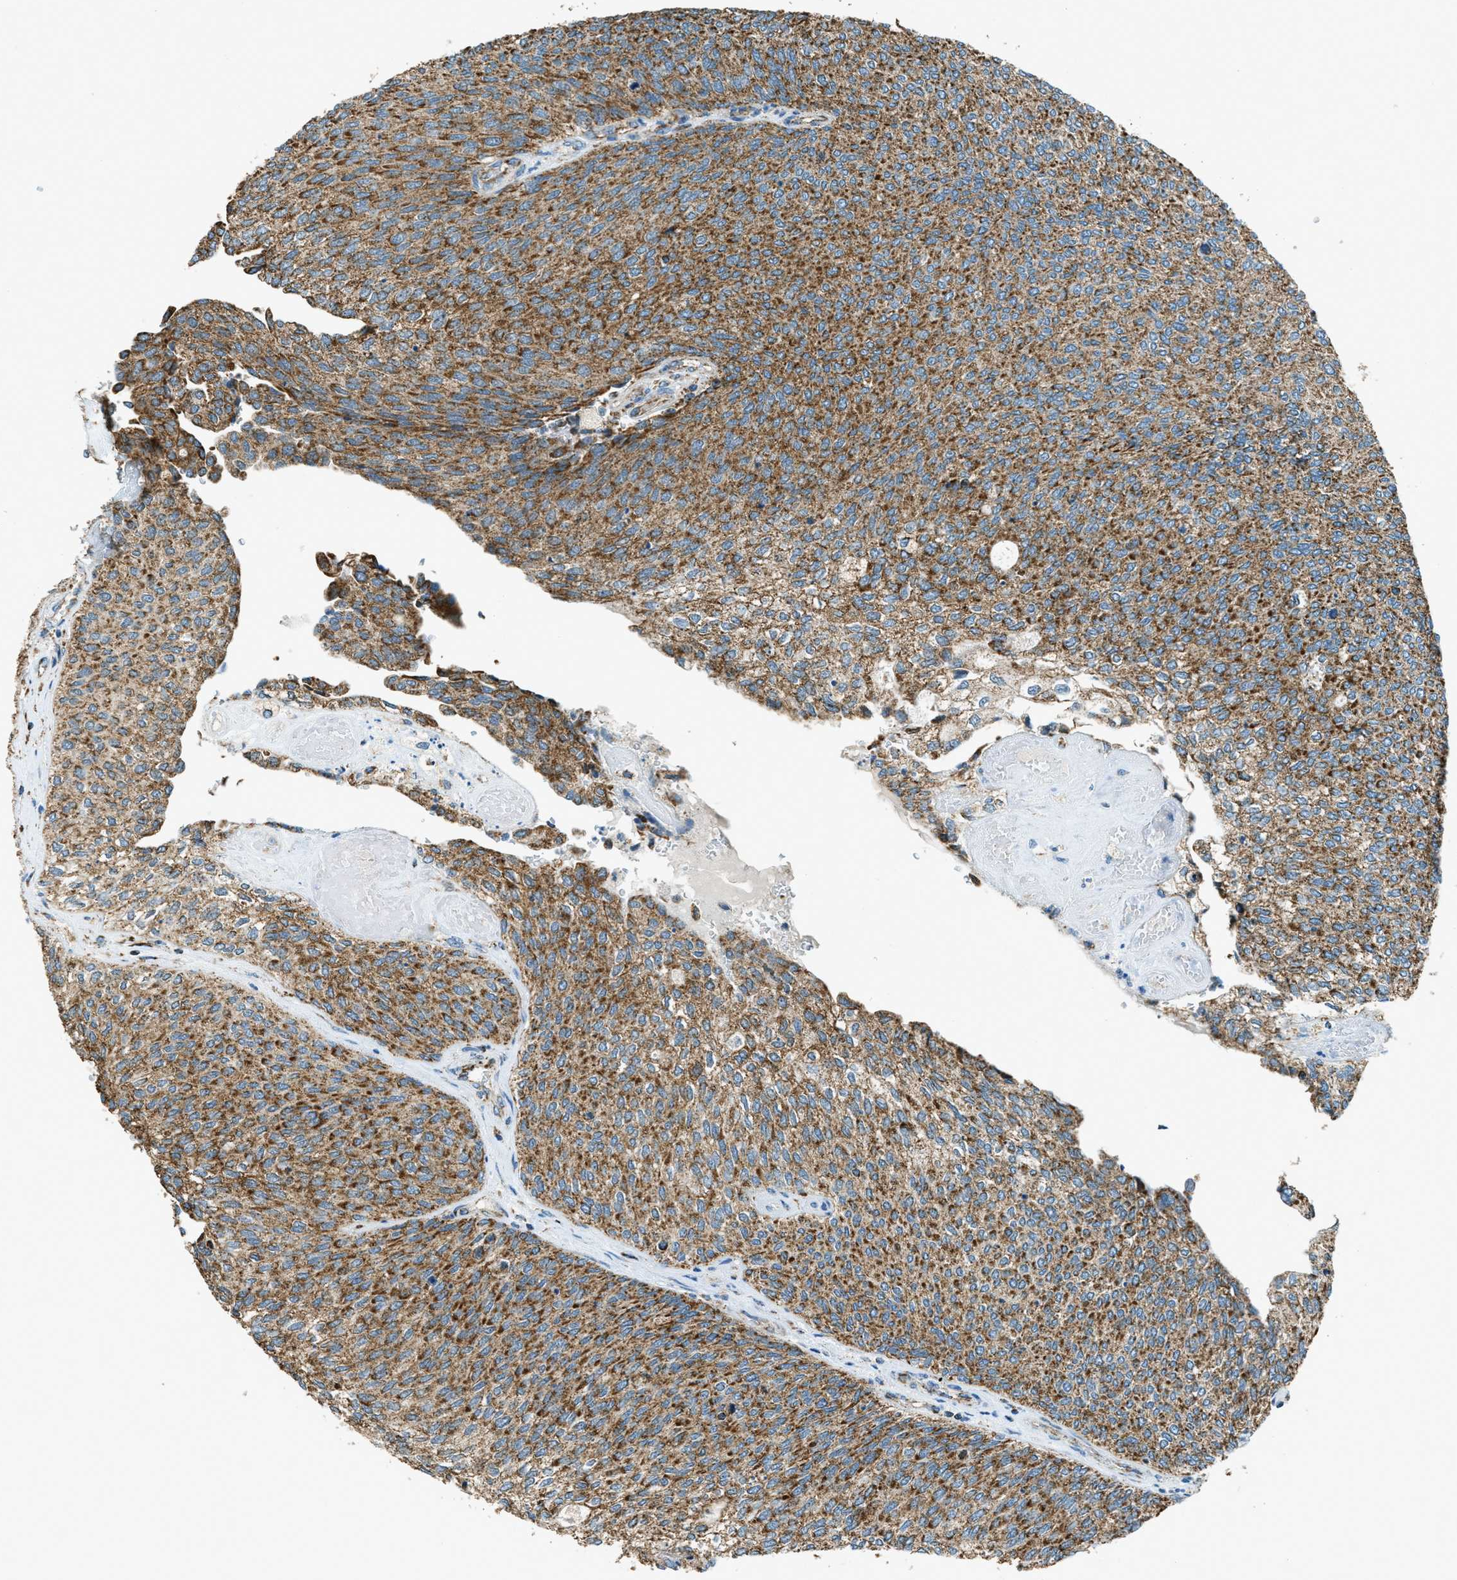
{"staining": {"intensity": "moderate", "quantity": ">75%", "location": "cytoplasmic/membranous"}, "tissue": "urothelial cancer", "cell_type": "Tumor cells", "image_type": "cancer", "snomed": [{"axis": "morphology", "description": "Urothelial carcinoma, Low grade"}, {"axis": "topography", "description": "Urinary bladder"}], "caption": "A medium amount of moderate cytoplasmic/membranous positivity is identified in about >75% of tumor cells in urothelial cancer tissue. (DAB IHC with brightfield microscopy, high magnification).", "gene": "CHST15", "patient": {"sex": "female", "age": 79}}